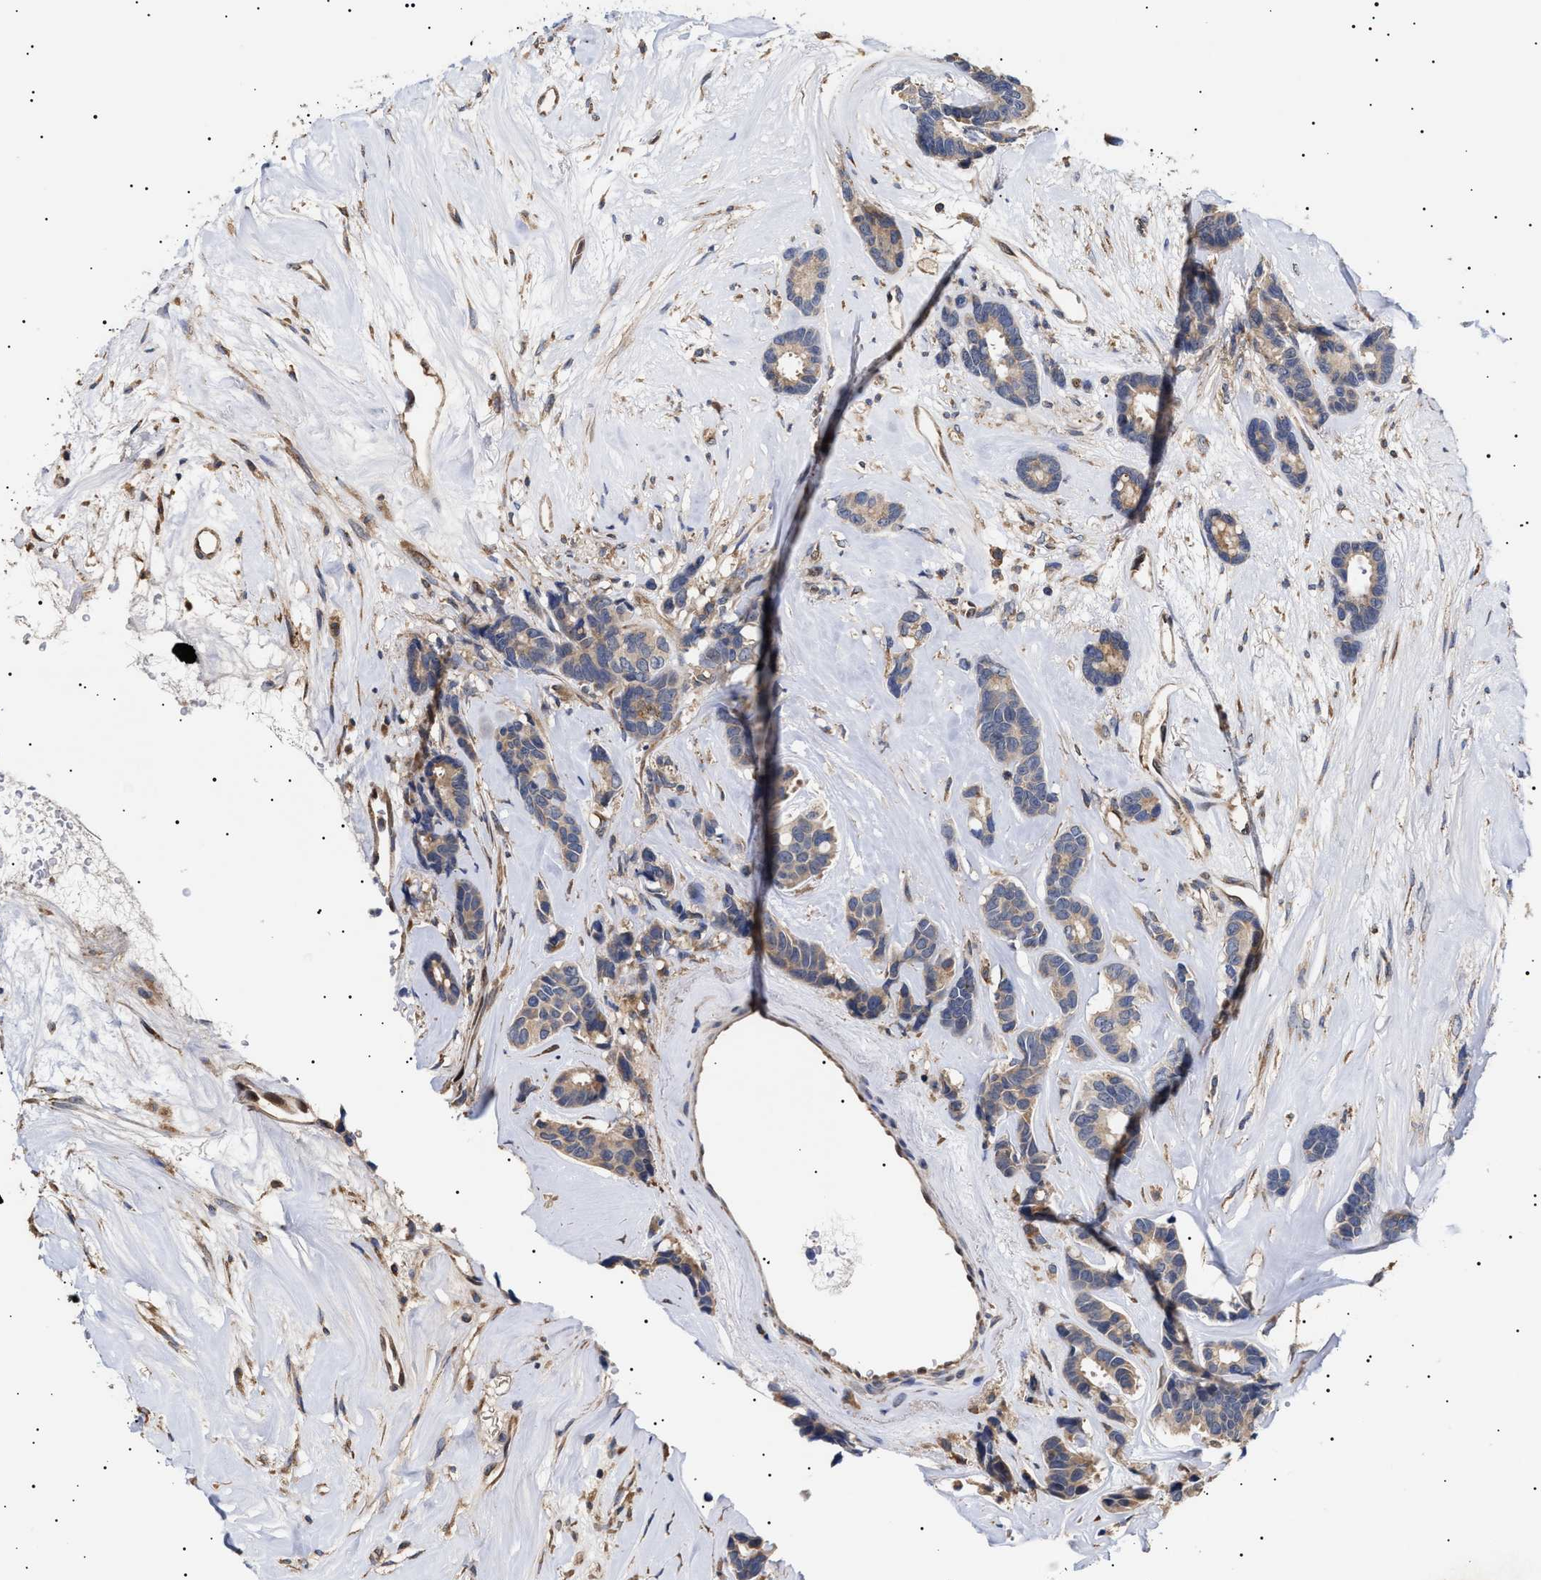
{"staining": {"intensity": "weak", "quantity": "25%-75%", "location": "cytoplasmic/membranous"}, "tissue": "breast cancer", "cell_type": "Tumor cells", "image_type": "cancer", "snomed": [{"axis": "morphology", "description": "Duct carcinoma"}, {"axis": "topography", "description": "Breast"}], "caption": "Immunohistochemistry (DAB (3,3'-diaminobenzidine)) staining of breast cancer displays weak cytoplasmic/membranous protein staining in approximately 25%-75% of tumor cells.", "gene": "KRBA1", "patient": {"sex": "female", "age": 87}}